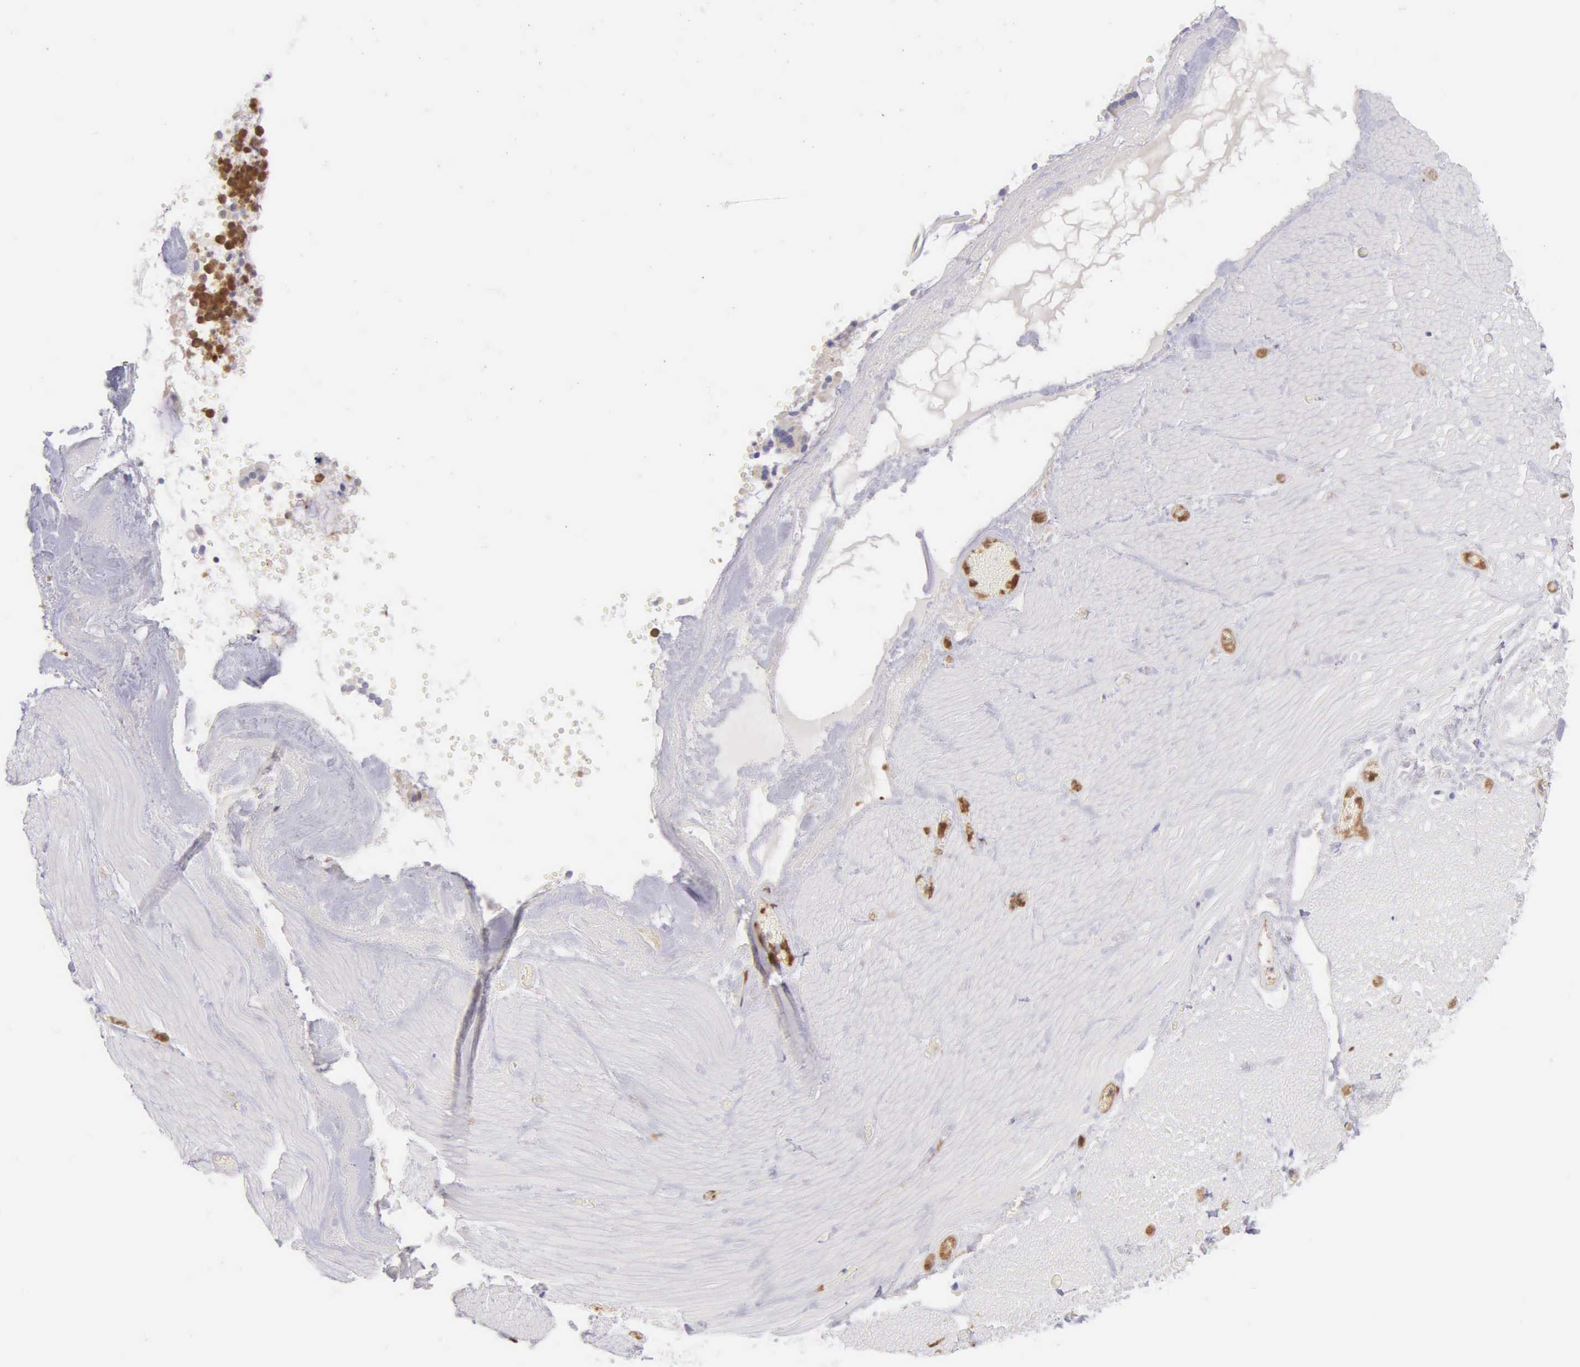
{"staining": {"intensity": "negative", "quantity": "none", "location": "none"}, "tissue": "smooth muscle", "cell_type": "Smooth muscle cells", "image_type": "normal", "snomed": [{"axis": "morphology", "description": "Normal tissue, NOS"}, {"axis": "topography", "description": "Duodenum"}], "caption": "IHC photomicrograph of normal smooth muscle stained for a protein (brown), which demonstrates no expression in smooth muscle cells.", "gene": "BID", "patient": {"sex": "male", "age": 63}}